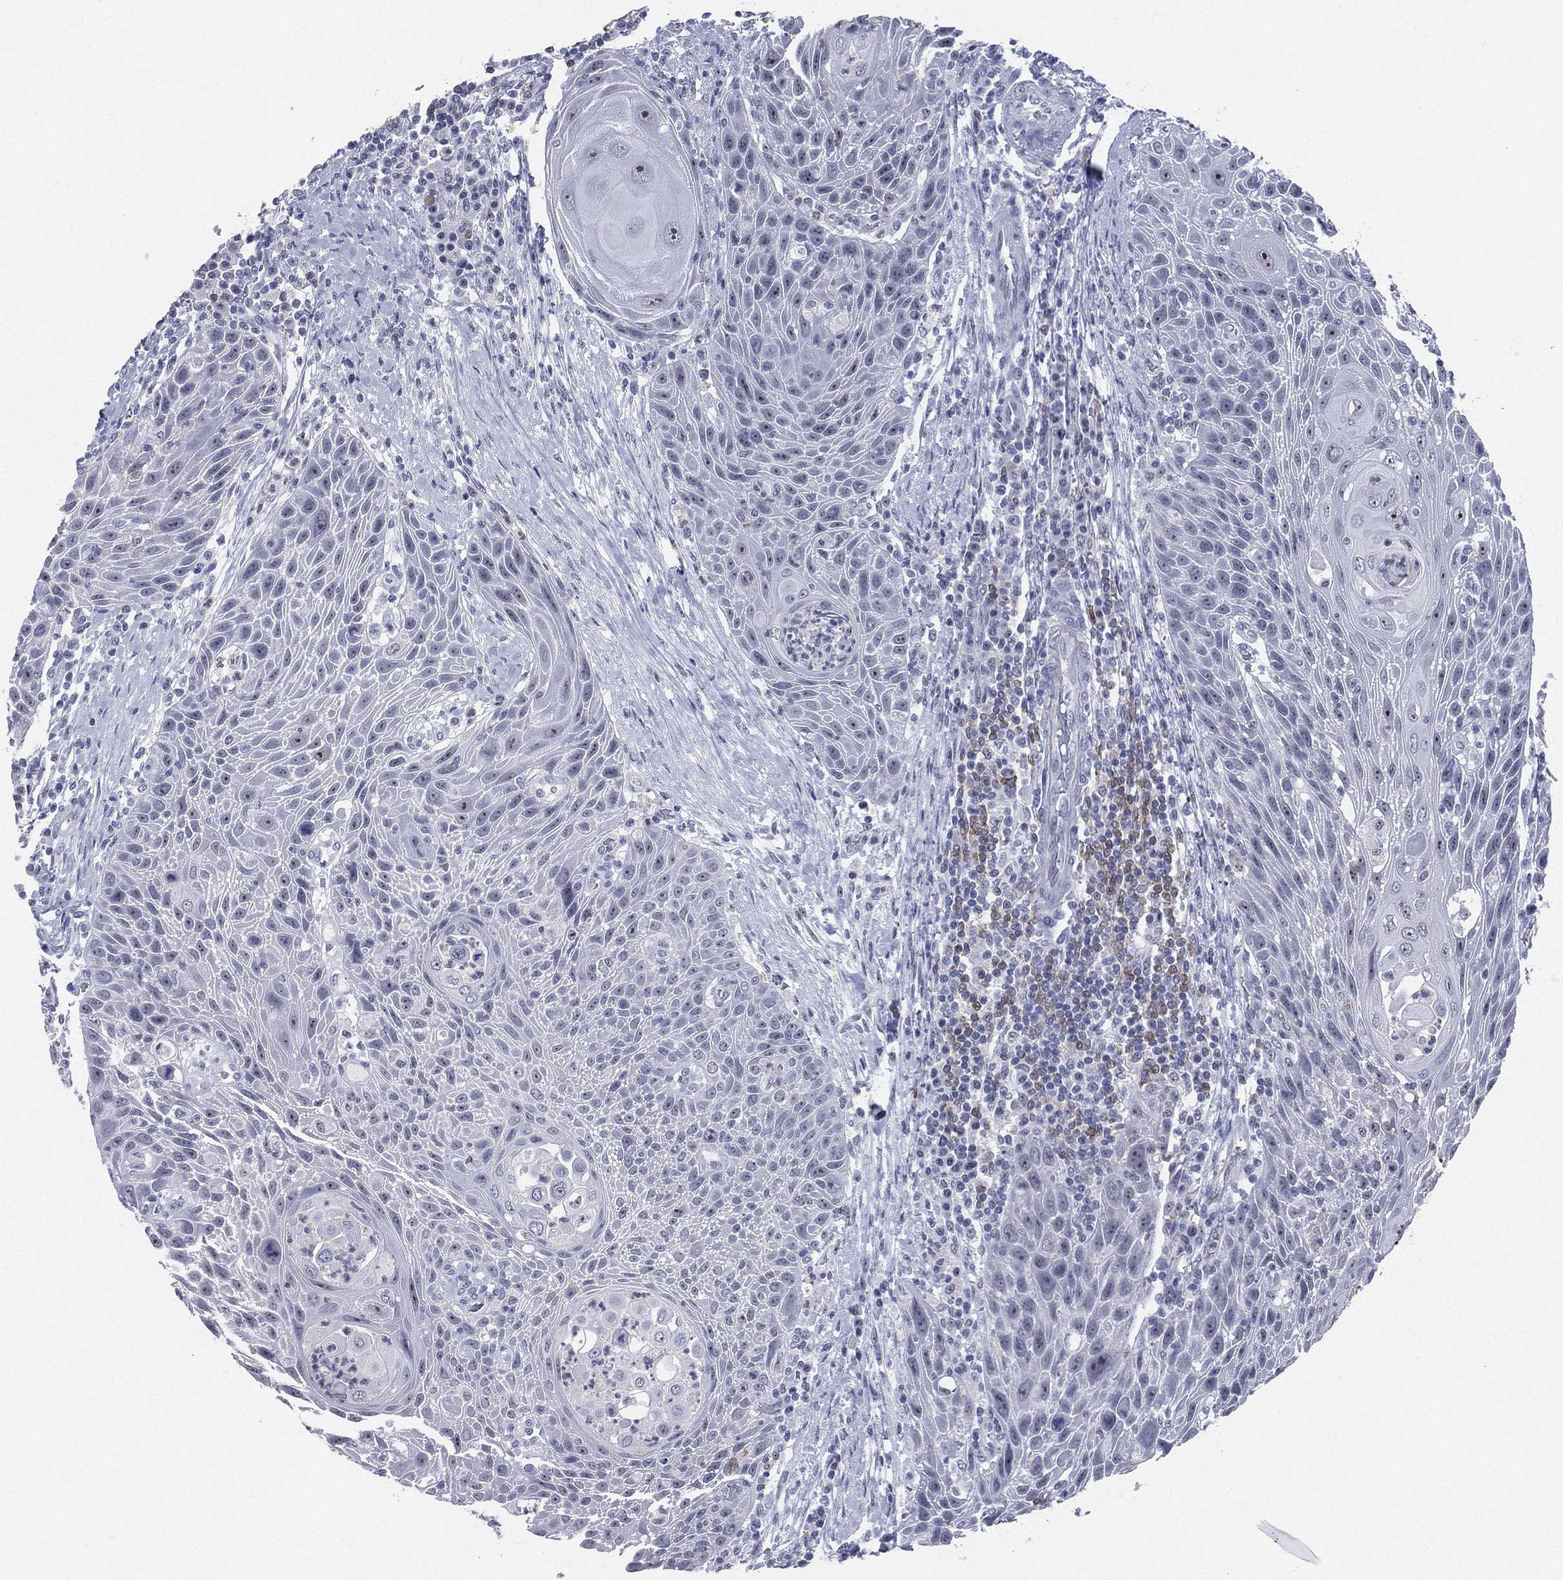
{"staining": {"intensity": "moderate", "quantity": "<25%", "location": "nuclear"}, "tissue": "head and neck cancer", "cell_type": "Tumor cells", "image_type": "cancer", "snomed": [{"axis": "morphology", "description": "Squamous cell carcinoma, NOS"}, {"axis": "topography", "description": "Head-Neck"}], "caption": "Brown immunohistochemical staining in human head and neck cancer displays moderate nuclear expression in approximately <25% of tumor cells.", "gene": "CD22", "patient": {"sex": "male", "age": 69}}